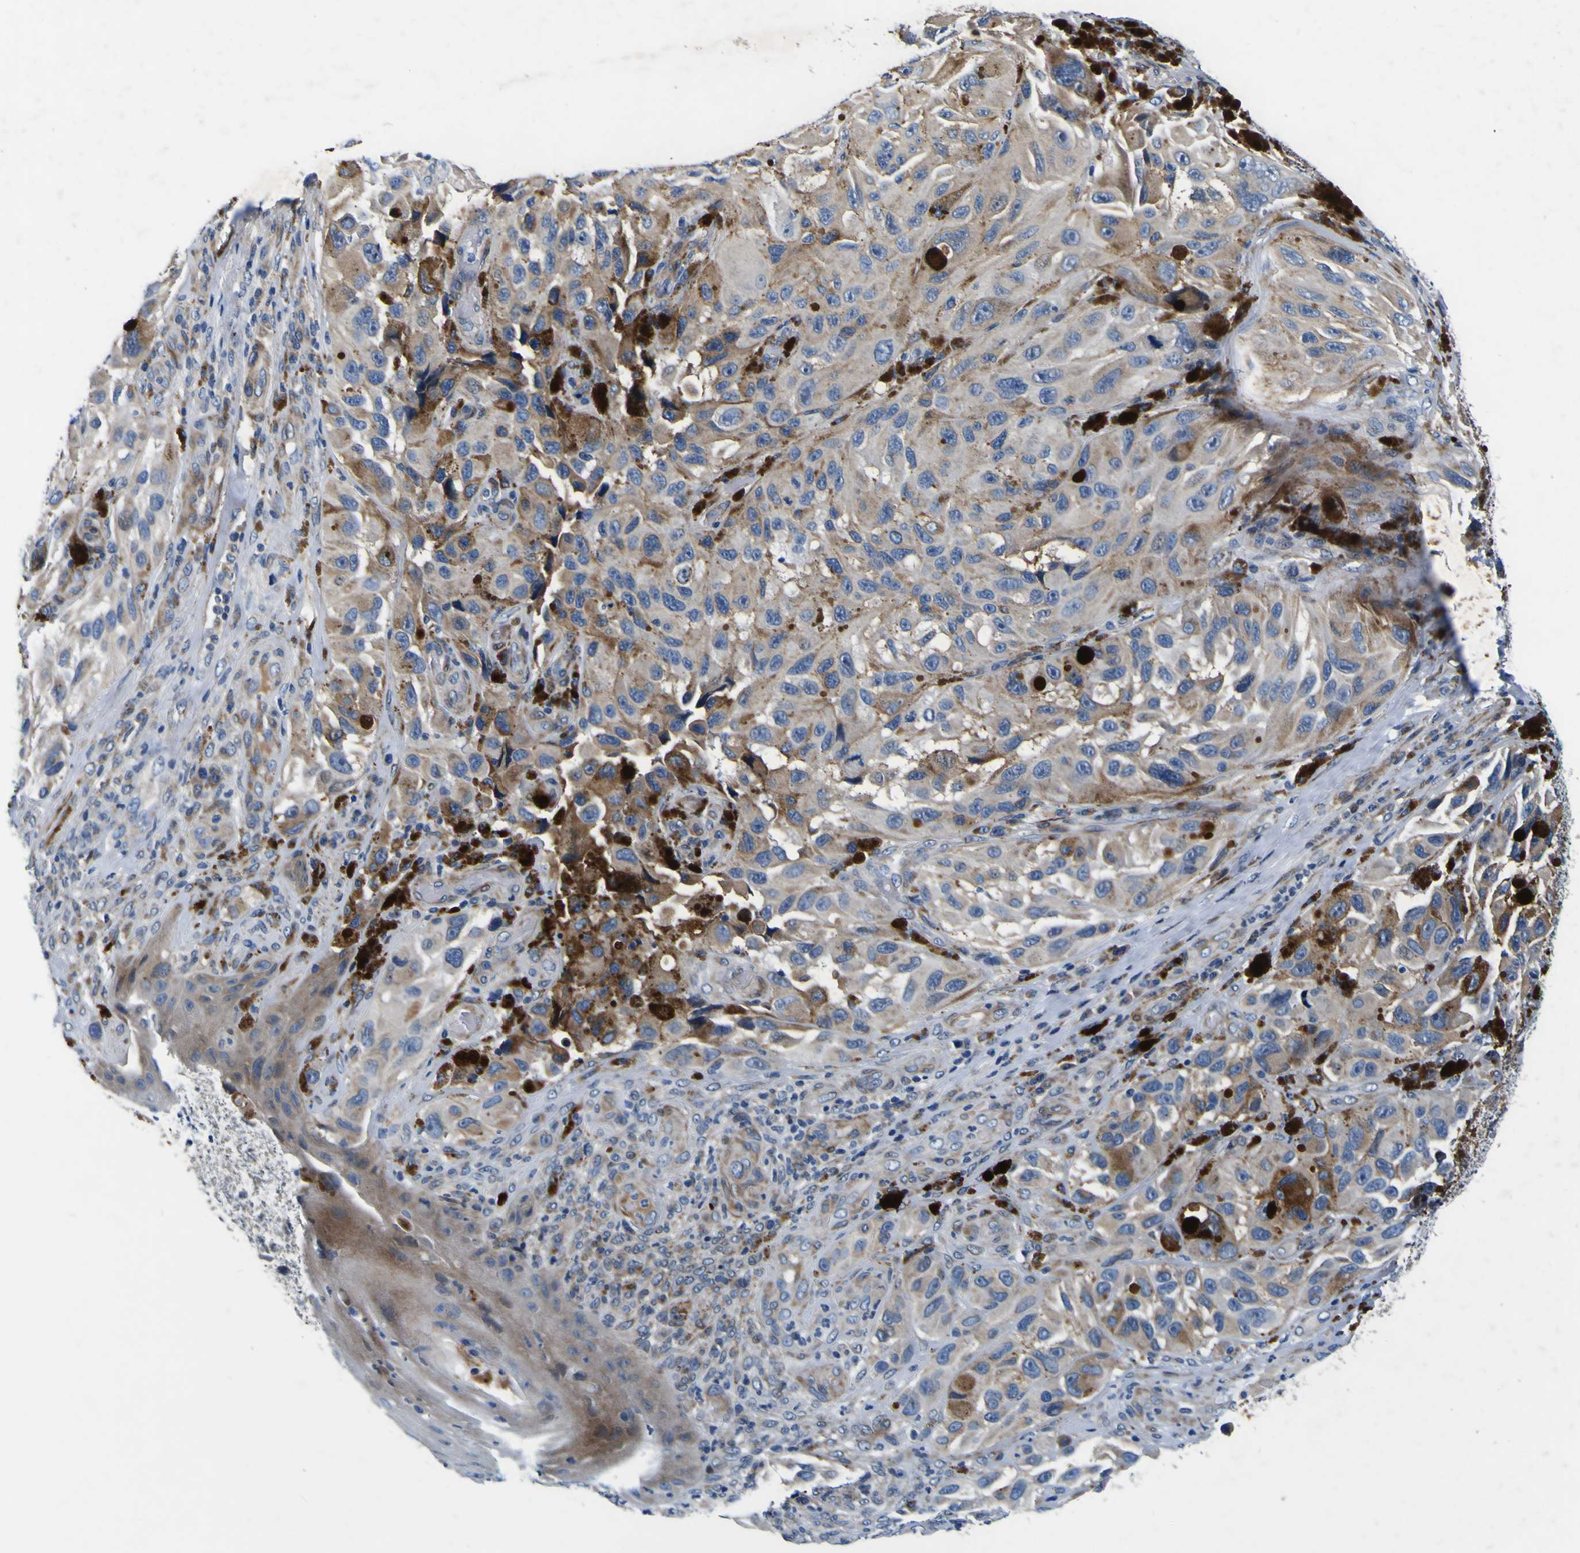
{"staining": {"intensity": "moderate", "quantity": "25%-75%", "location": "cytoplasmic/membranous"}, "tissue": "melanoma", "cell_type": "Tumor cells", "image_type": "cancer", "snomed": [{"axis": "morphology", "description": "Malignant melanoma, NOS"}, {"axis": "topography", "description": "Skin"}], "caption": "Human malignant melanoma stained with a protein marker demonstrates moderate staining in tumor cells.", "gene": "AGAP3", "patient": {"sex": "female", "age": 73}}